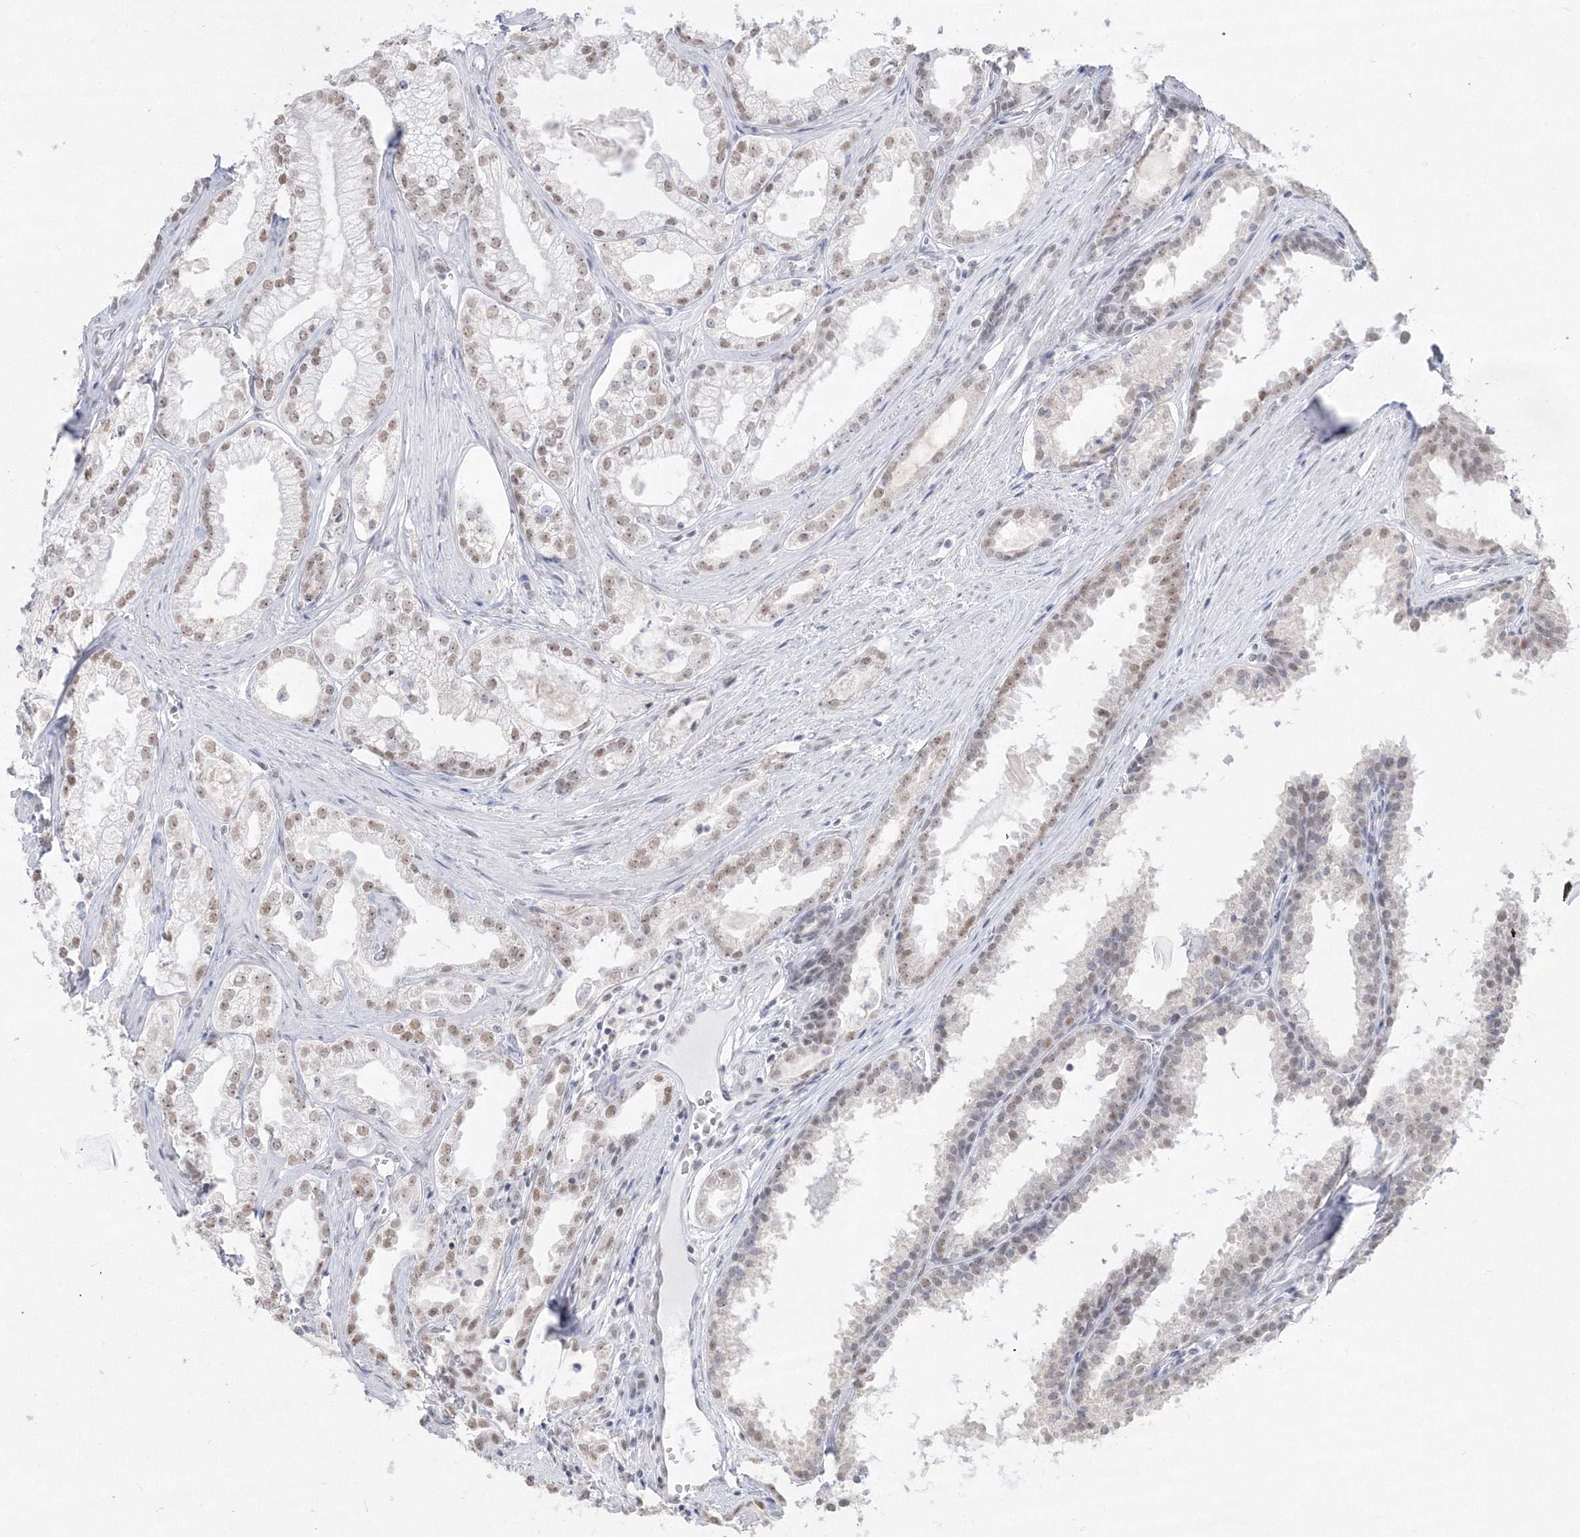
{"staining": {"intensity": "moderate", "quantity": ">75%", "location": "nuclear"}, "tissue": "prostate cancer", "cell_type": "Tumor cells", "image_type": "cancer", "snomed": [{"axis": "morphology", "description": "Adenocarcinoma, High grade"}, {"axis": "topography", "description": "Prostate"}], "caption": "Immunohistochemical staining of high-grade adenocarcinoma (prostate) shows moderate nuclear protein positivity in about >75% of tumor cells. Using DAB (3,3'-diaminobenzidine) (brown) and hematoxylin (blue) stains, captured at high magnification using brightfield microscopy.", "gene": "PPP4R2", "patient": {"sex": "male", "age": 68}}